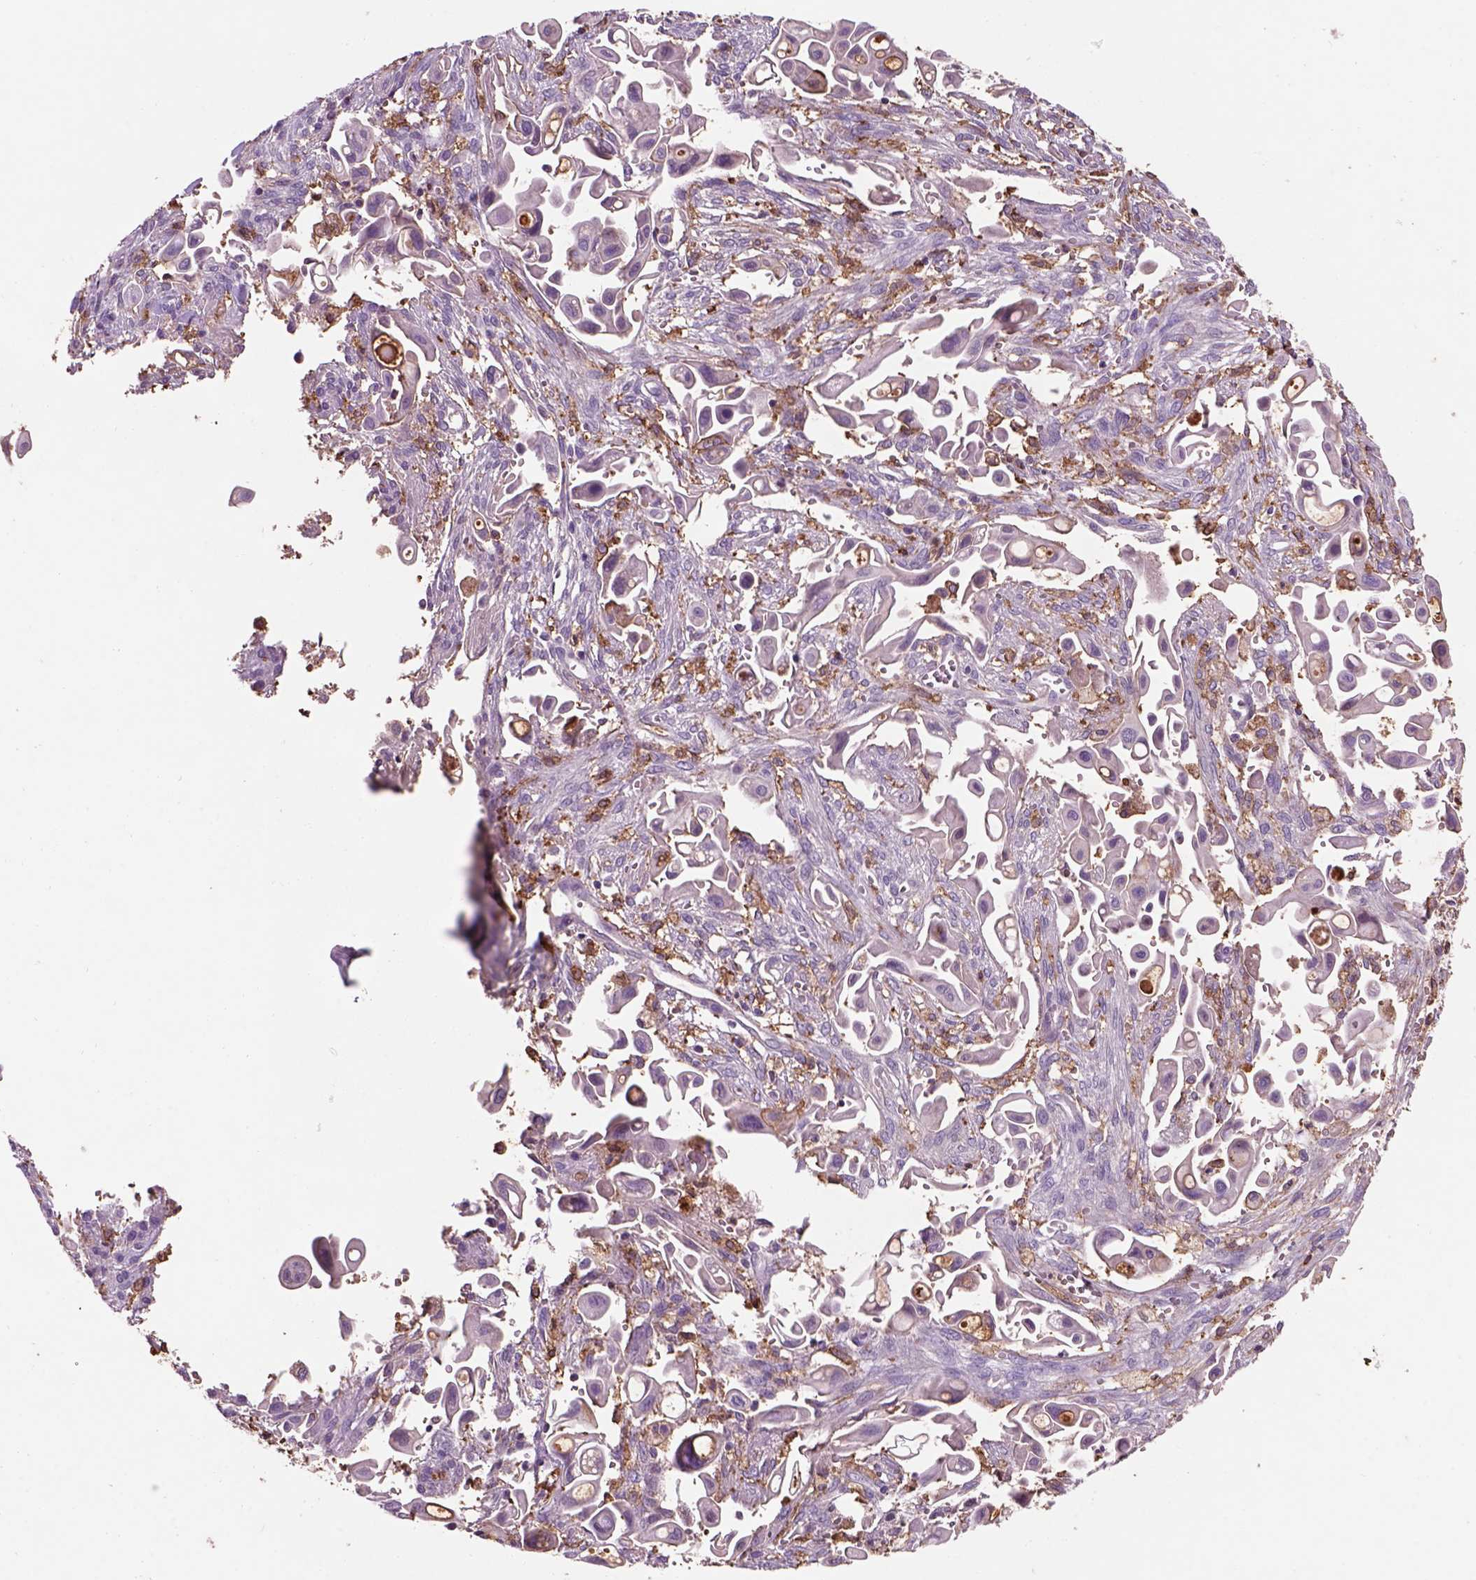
{"staining": {"intensity": "negative", "quantity": "none", "location": "none"}, "tissue": "pancreatic cancer", "cell_type": "Tumor cells", "image_type": "cancer", "snomed": [{"axis": "morphology", "description": "Adenocarcinoma, NOS"}, {"axis": "topography", "description": "Pancreas"}], "caption": "Tumor cells are negative for protein expression in human pancreatic adenocarcinoma.", "gene": "CD14", "patient": {"sex": "male", "age": 50}}